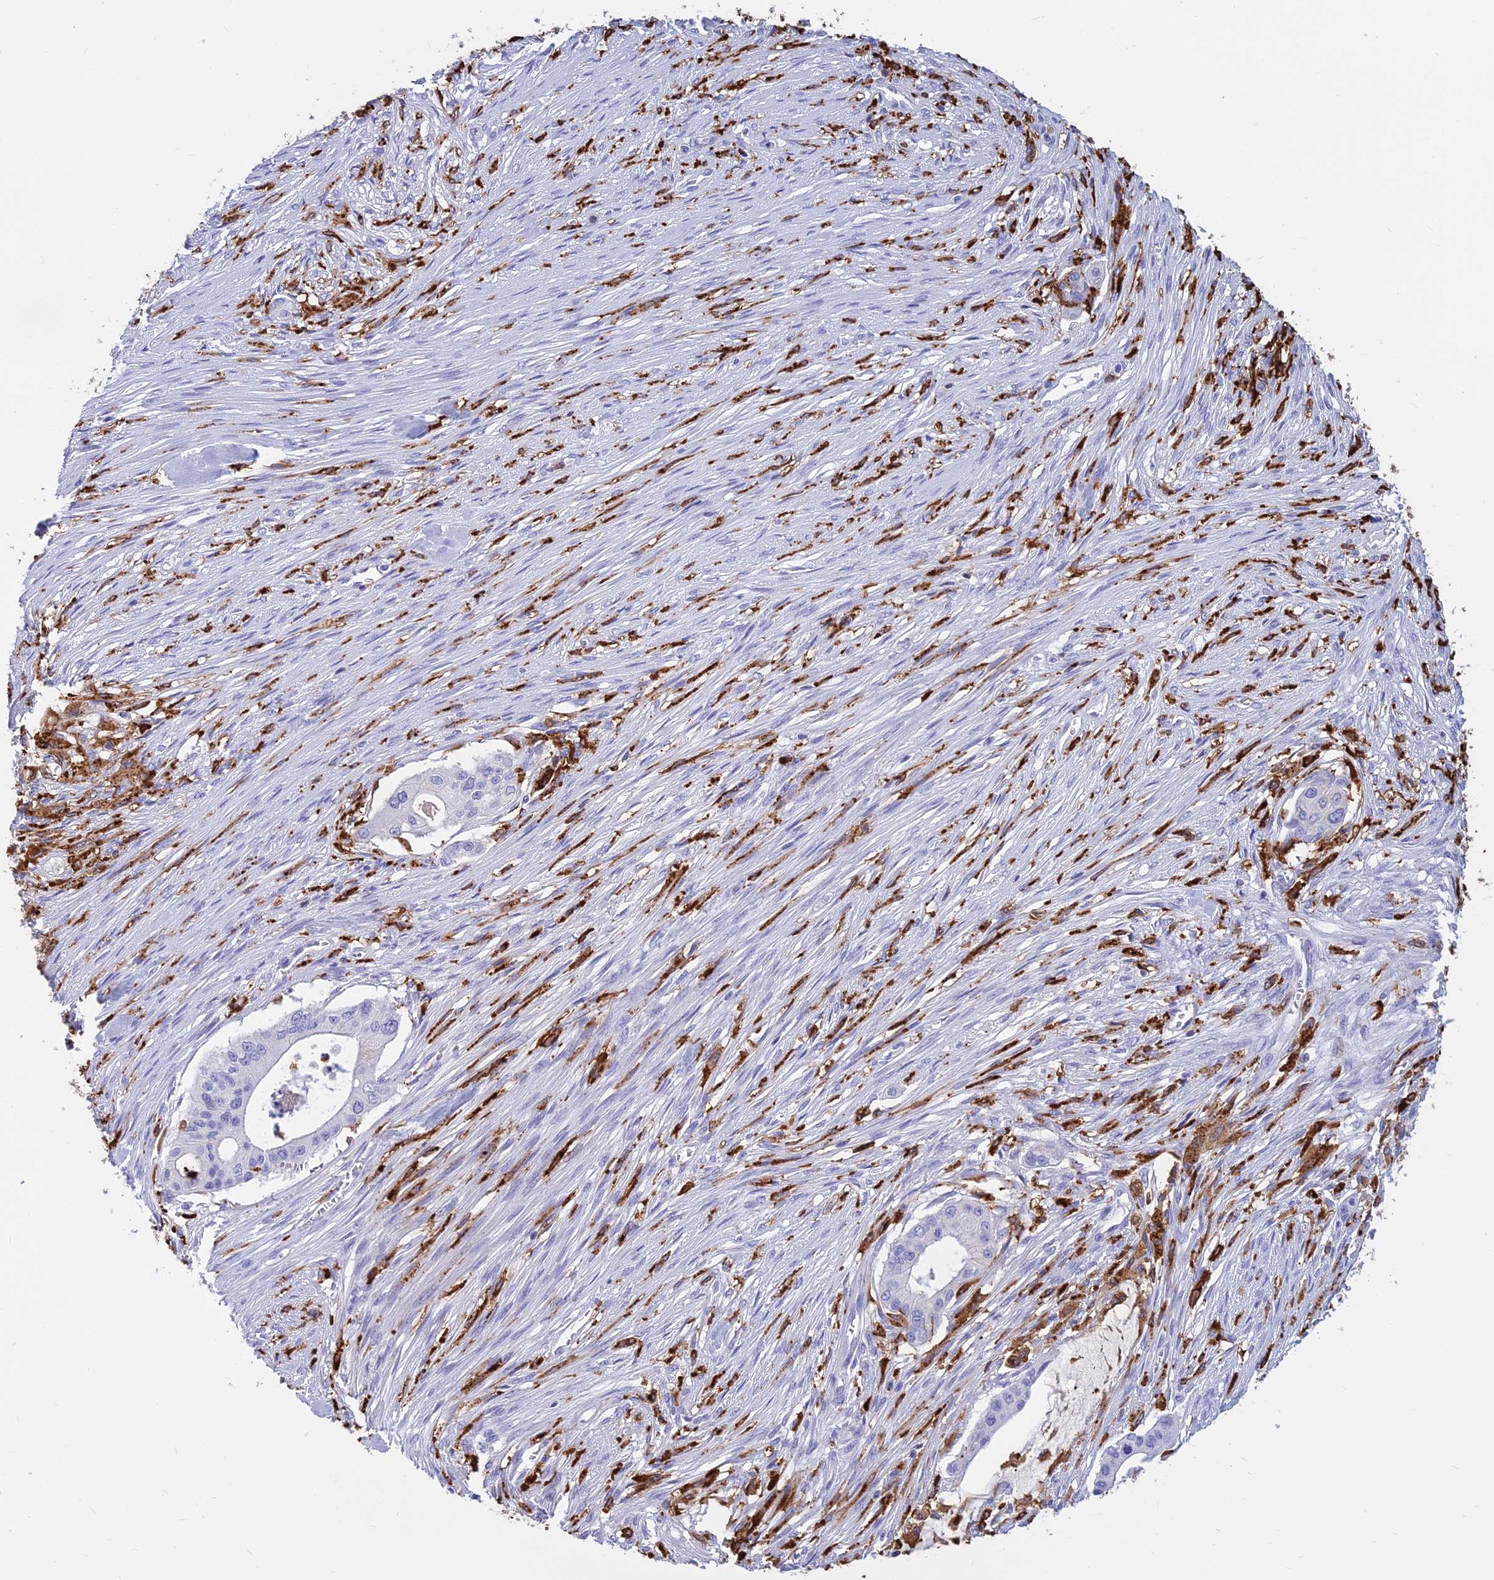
{"staining": {"intensity": "moderate", "quantity": "<25%", "location": "cytoplasmic/membranous"}, "tissue": "pancreatic cancer", "cell_type": "Tumor cells", "image_type": "cancer", "snomed": [{"axis": "morphology", "description": "Adenocarcinoma, NOS"}, {"axis": "topography", "description": "Pancreas"}], "caption": "Protein staining of pancreatic cancer (adenocarcinoma) tissue exhibits moderate cytoplasmic/membranous staining in about <25% of tumor cells.", "gene": "HLA-DRB1", "patient": {"sex": "male", "age": 46}}